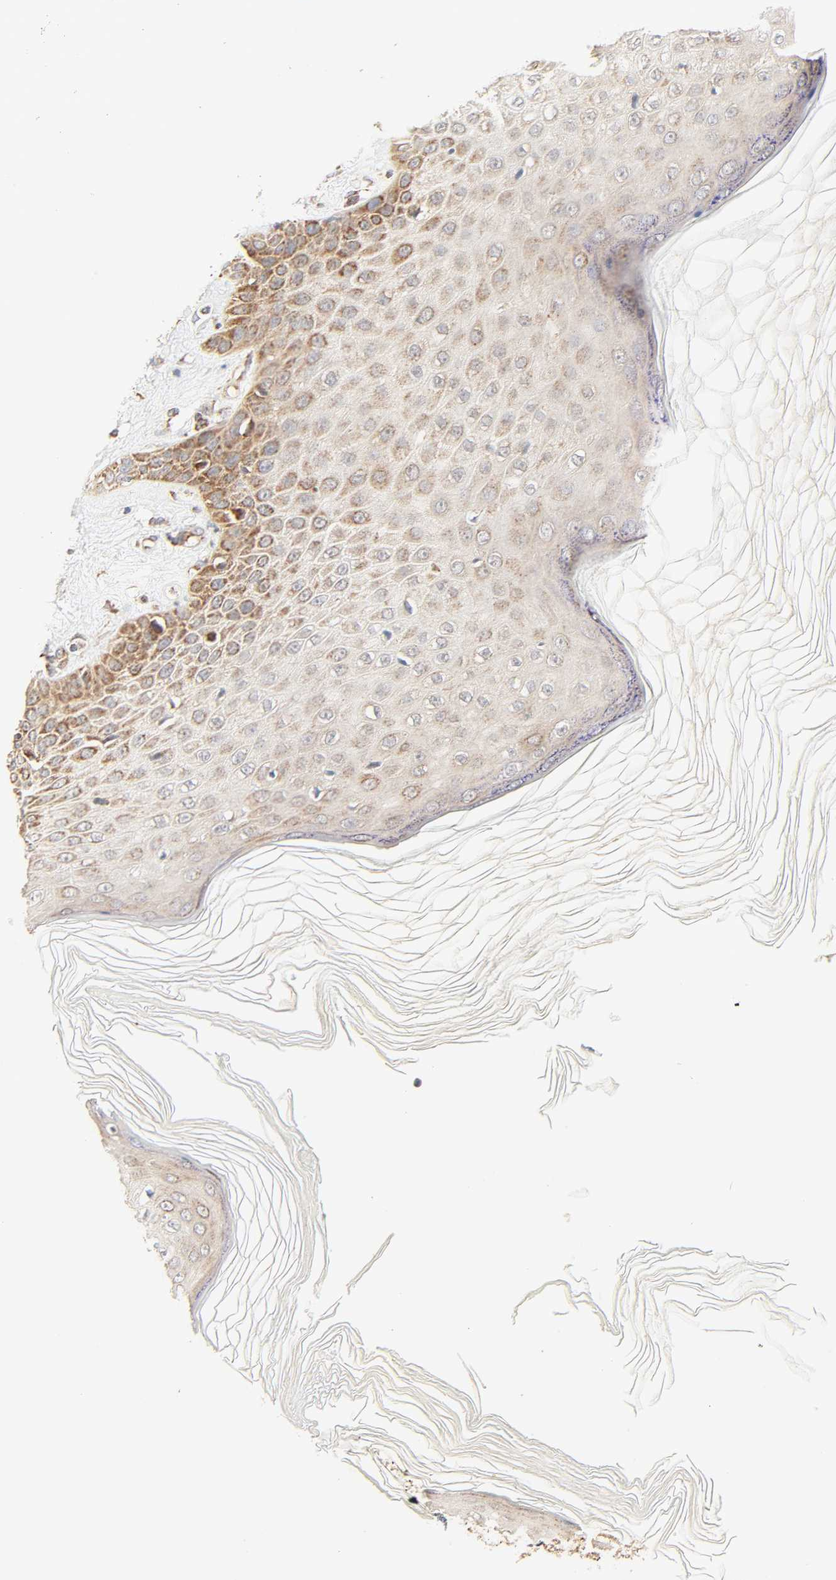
{"staining": {"intensity": "moderate", "quantity": ">75%", "location": "cytoplasmic/membranous"}, "tissue": "skin cancer", "cell_type": "Tumor cells", "image_type": "cancer", "snomed": [{"axis": "morphology", "description": "Squamous cell carcinoma, NOS"}, {"axis": "topography", "description": "Skin"}], "caption": "High-magnification brightfield microscopy of skin cancer (squamous cell carcinoma) stained with DAB (brown) and counterstained with hematoxylin (blue). tumor cells exhibit moderate cytoplasmic/membranous expression is present in about>75% of cells.", "gene": "ZMAT5", "patient": {"sex": "female", "age": 78}}